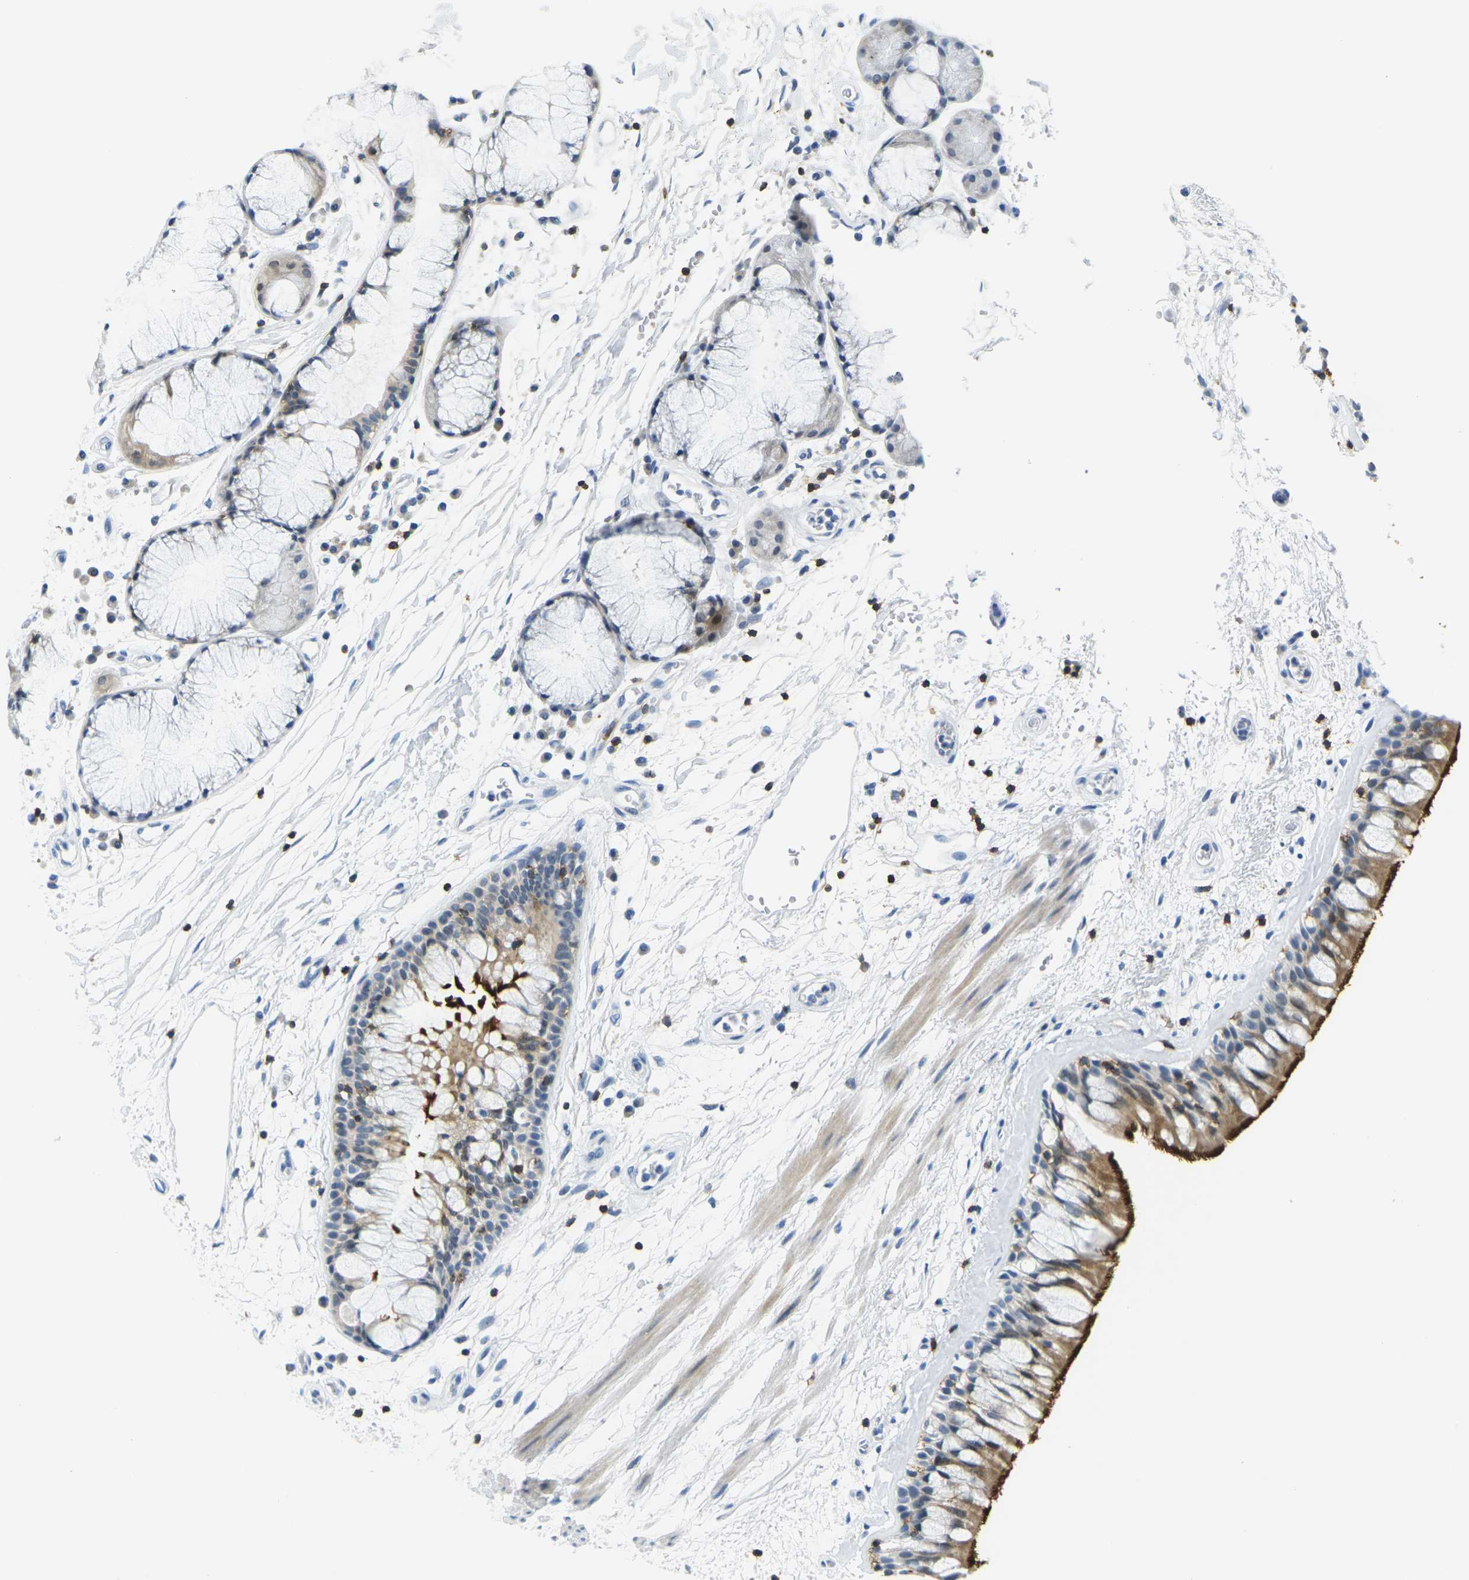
{"staining": {"intensity": "strong", "quantity": ">75%", "location": "cytoplasmic/membranous"}, "tissue": "bronchus", "cell_type": "Respiratory epithelial cells", "image_type": "normal", "snomed": [{"axis": "morphology", "description": "Normal tissue, NOS"}, {"axis": "morphology", "description": "Adenocarcinoma, NOS"}, {"axis": "topography", "description": "Bronchus"}, {"axis": "topography", "description": "Lung"}], "caption": "The photomicrograph shows immunohistochemical staining of benign bronchus. There is strong cytoplasmic/membranous staining is present in about >75% of respiratory epithelial cells.", "gene": "CD3D", "patient": {"sex": "female", "age": 54}}